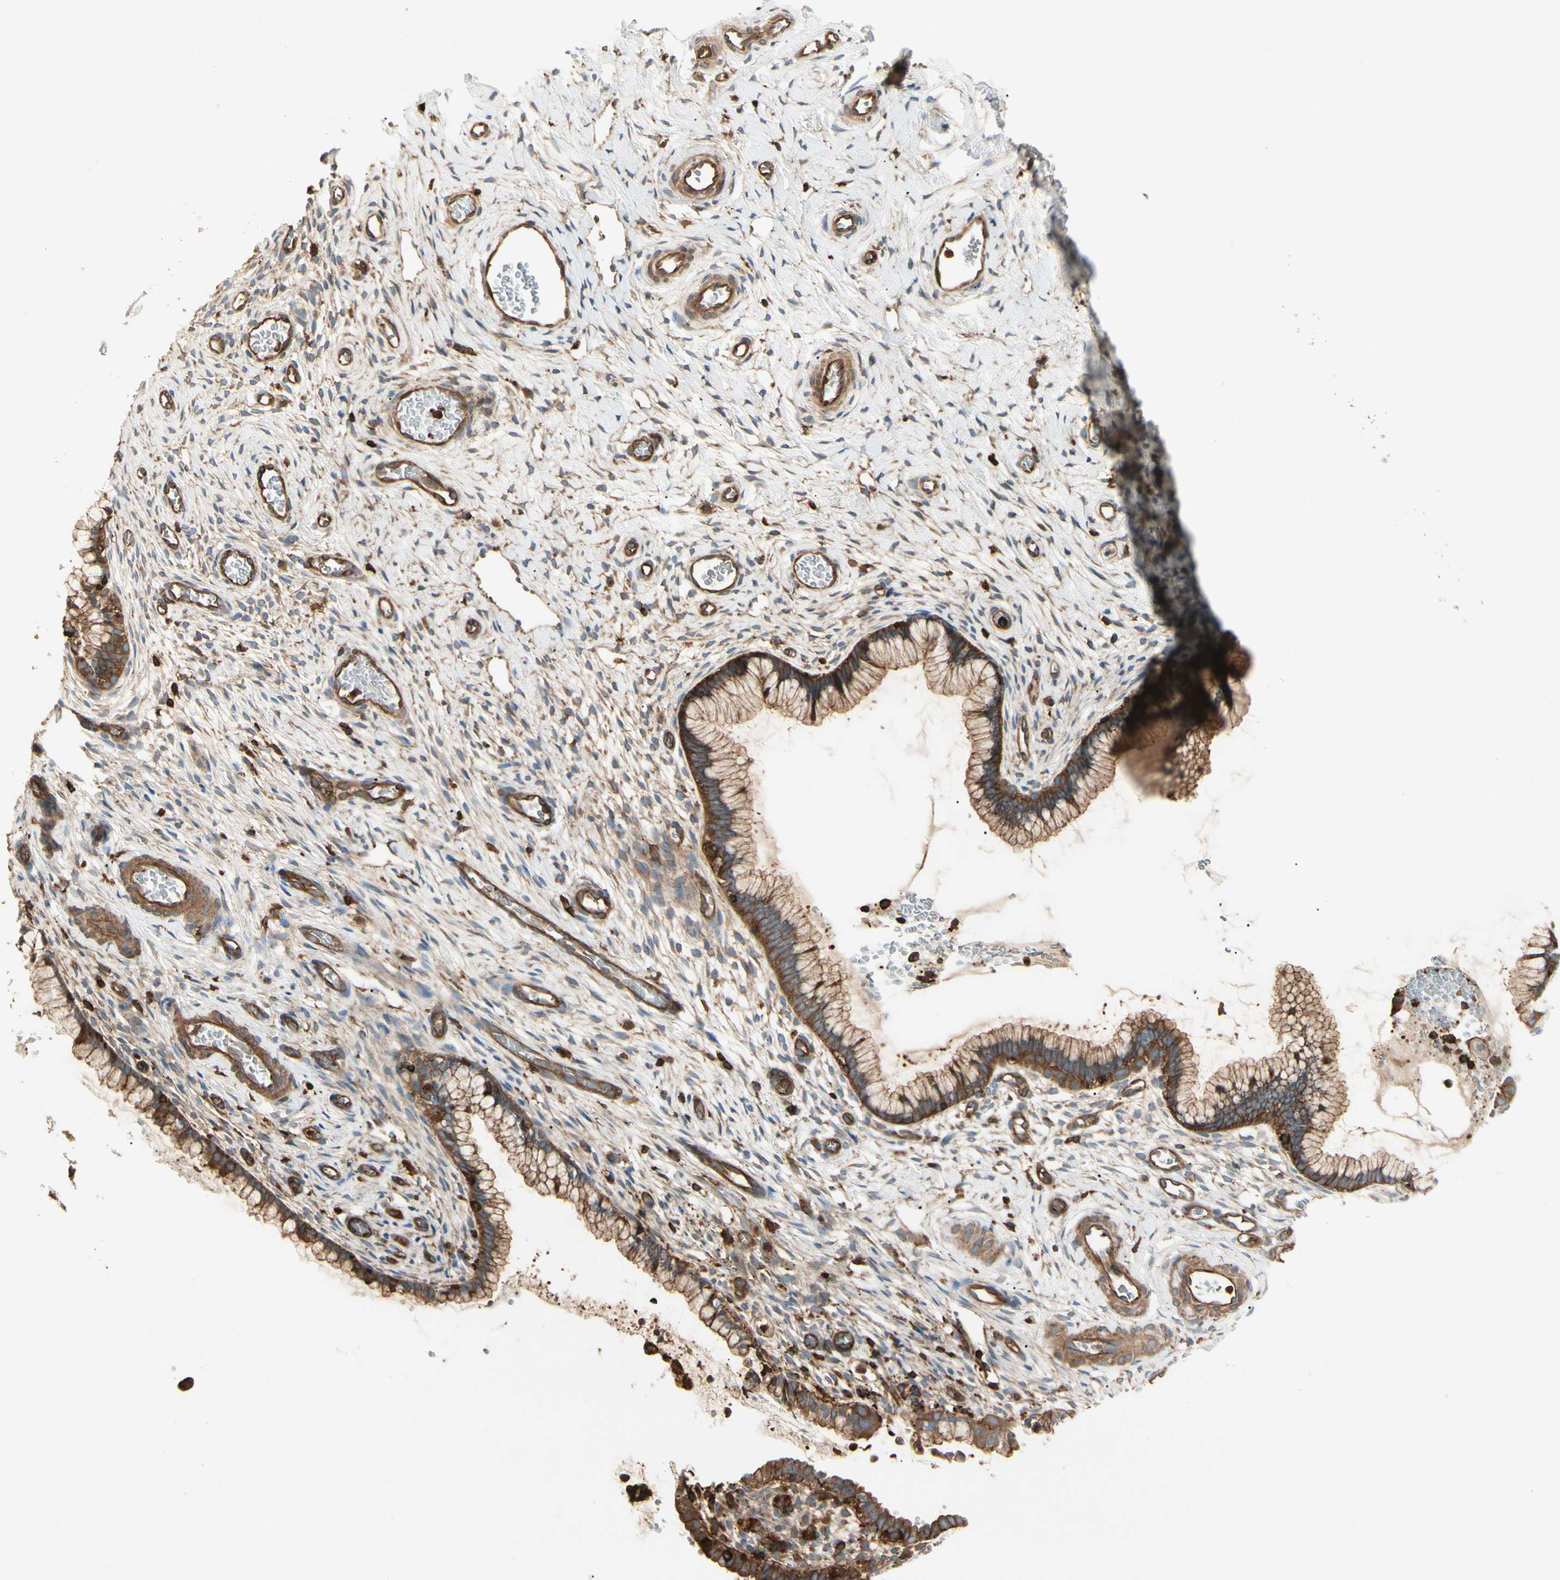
{"staining": {"intensity": "strong", "quantity": ">75%", "location": "cytoplasmic/membranous"}, "tissue": "cervix", "cell_type": "Glandular cells", "image_type": "normal", "snomed": [{"axis": "morphology", "description": "Normal tissue, NOS"}, {"axis": "topography", "description": "Cervix"}], "caption": "DAB immunohistochemical staining of unremarkable cervix shows strong cytoplasmic/membranous protein staining in about >75% of glandular cells. (DAB IHC, brown staining for protein, blue staining for nuclei).", "gene": "ARPC2", "patient": {"sex": "female", "age": 65}}